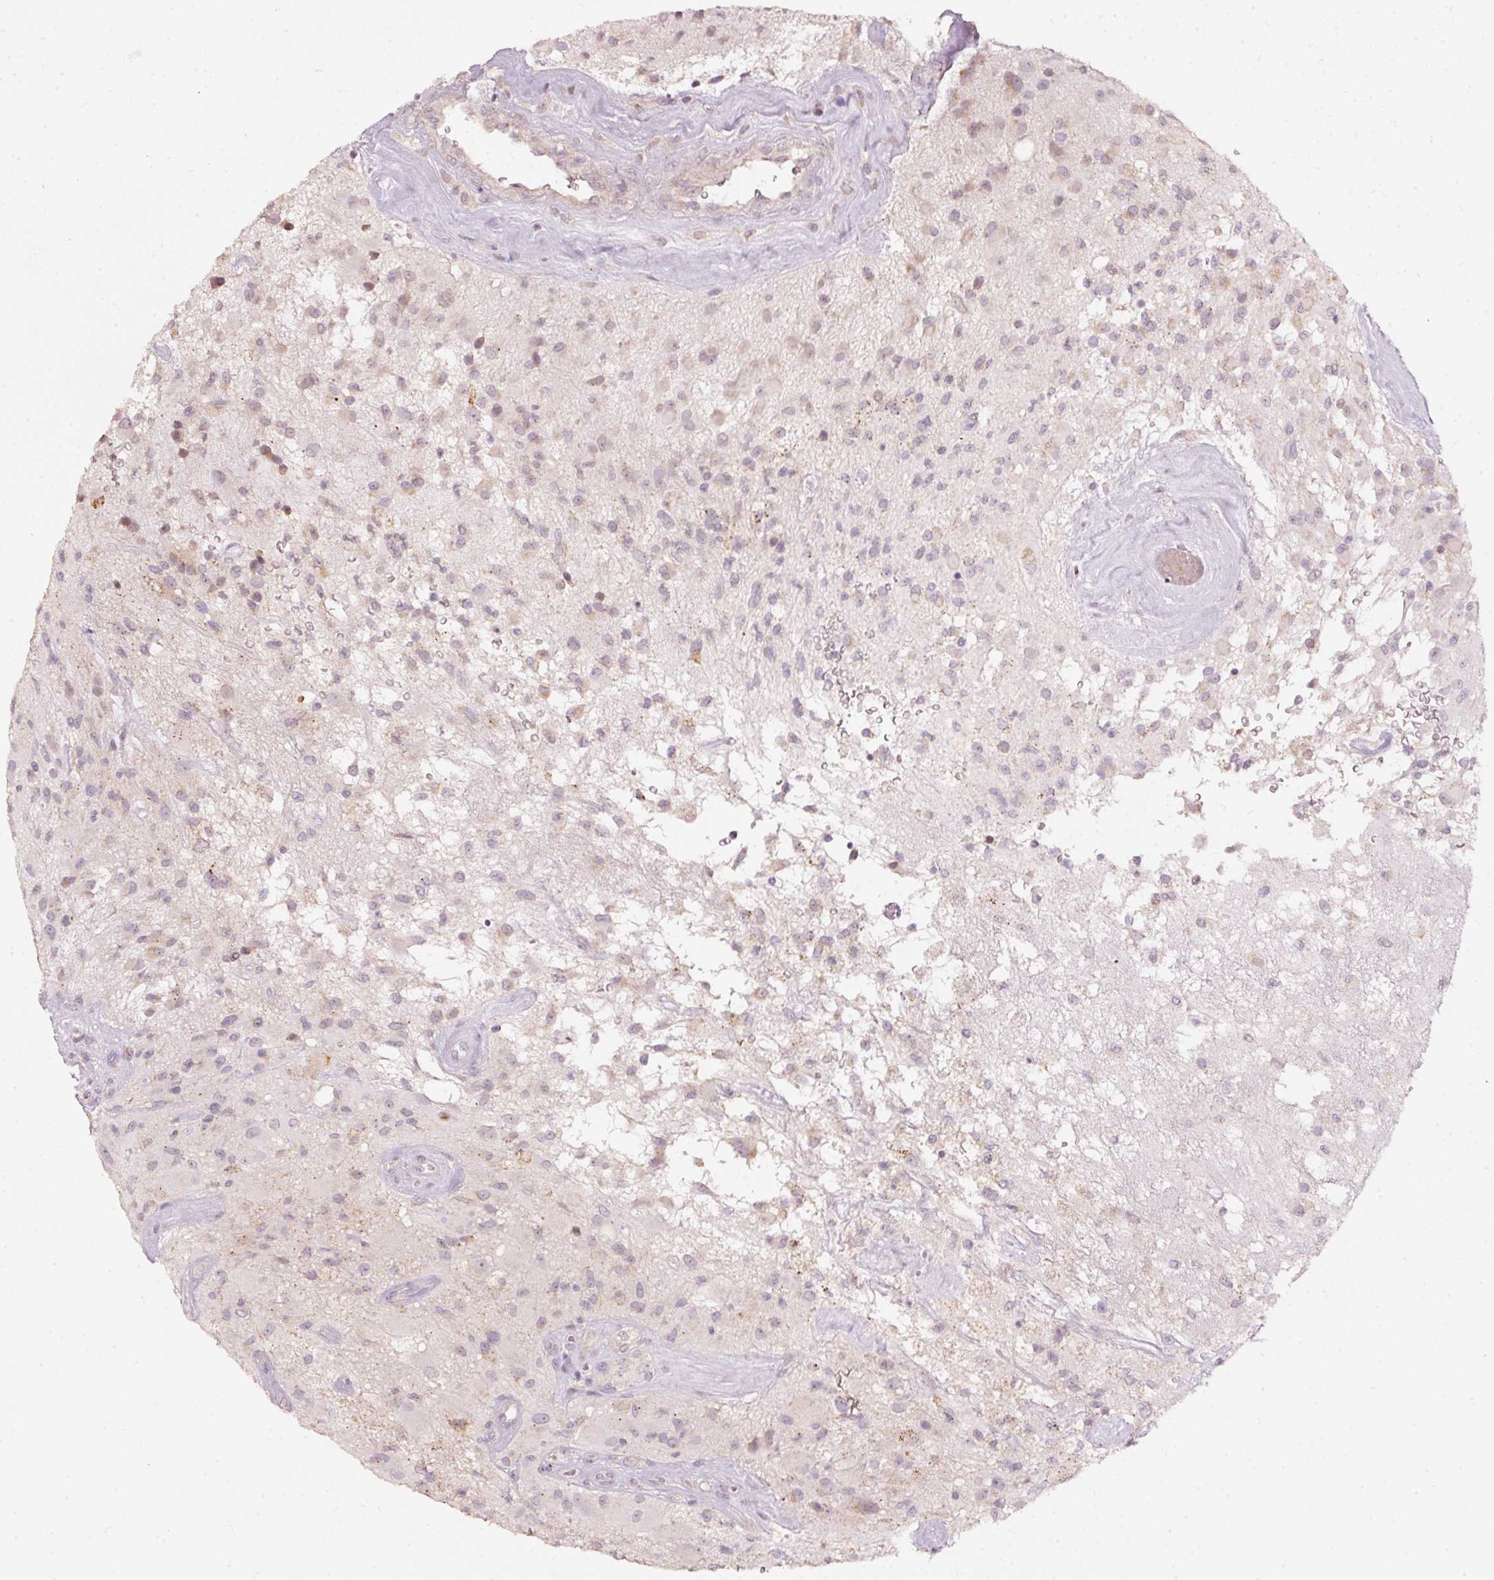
{"staining": {"intensity": "weak", "quantity": "<25%", "location": "cytoplasmic/membranous"}, "tissue": "glioma", "cell_type": "Tumor cells", "image_type": "cancer", "snomed": [{"axis": "morphology", "description": "Glioma, malignant, High grade"}, {"axis": "topography", "description": "Brain"}], "caption": "Tumor cells show no significant expression in glioma.", "gene": "TOB2", "patient": {"sex": "female", "age": 67}}